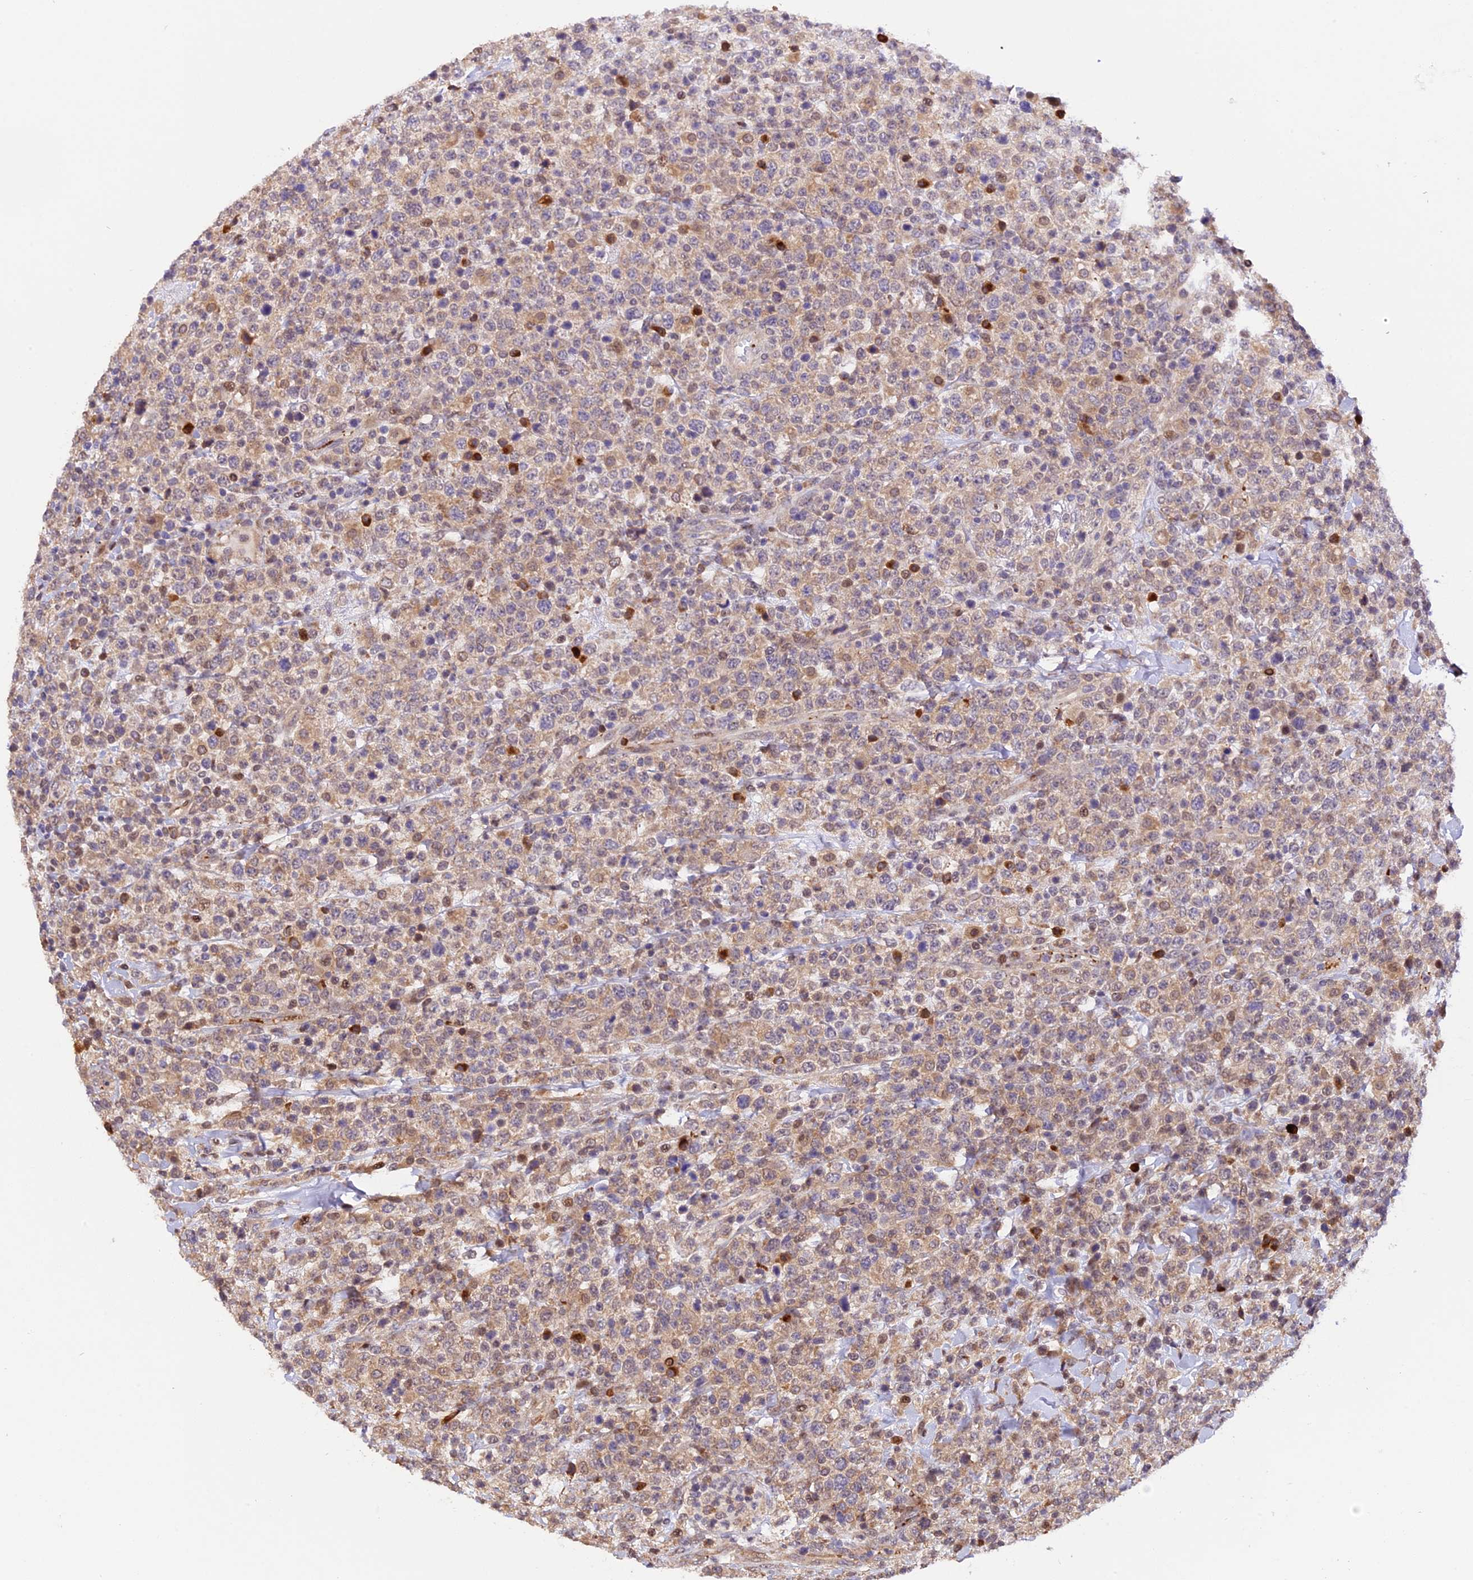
{"staining": {"intensity": "weak", "quantity": "25%-75%", "location": "cytoplasmic/membranous"}, "tissue": "lymphoma", "cell_type": "Tumor cells", "image_type": "cancer", "snomed": [{"axis": "morphology", "description": "Malignant lymphoma, non-Hodgkin's type, High grade"}, {"axis": "topography", "description": "Colon"}], "caption": "The immunohistochemical stain highlights weak cytoplasmic/membranous staining in tumor cells of lymphoma tissue.", "gene": "HERPUD1", "patient": {"sex": "female", "age": 53}}